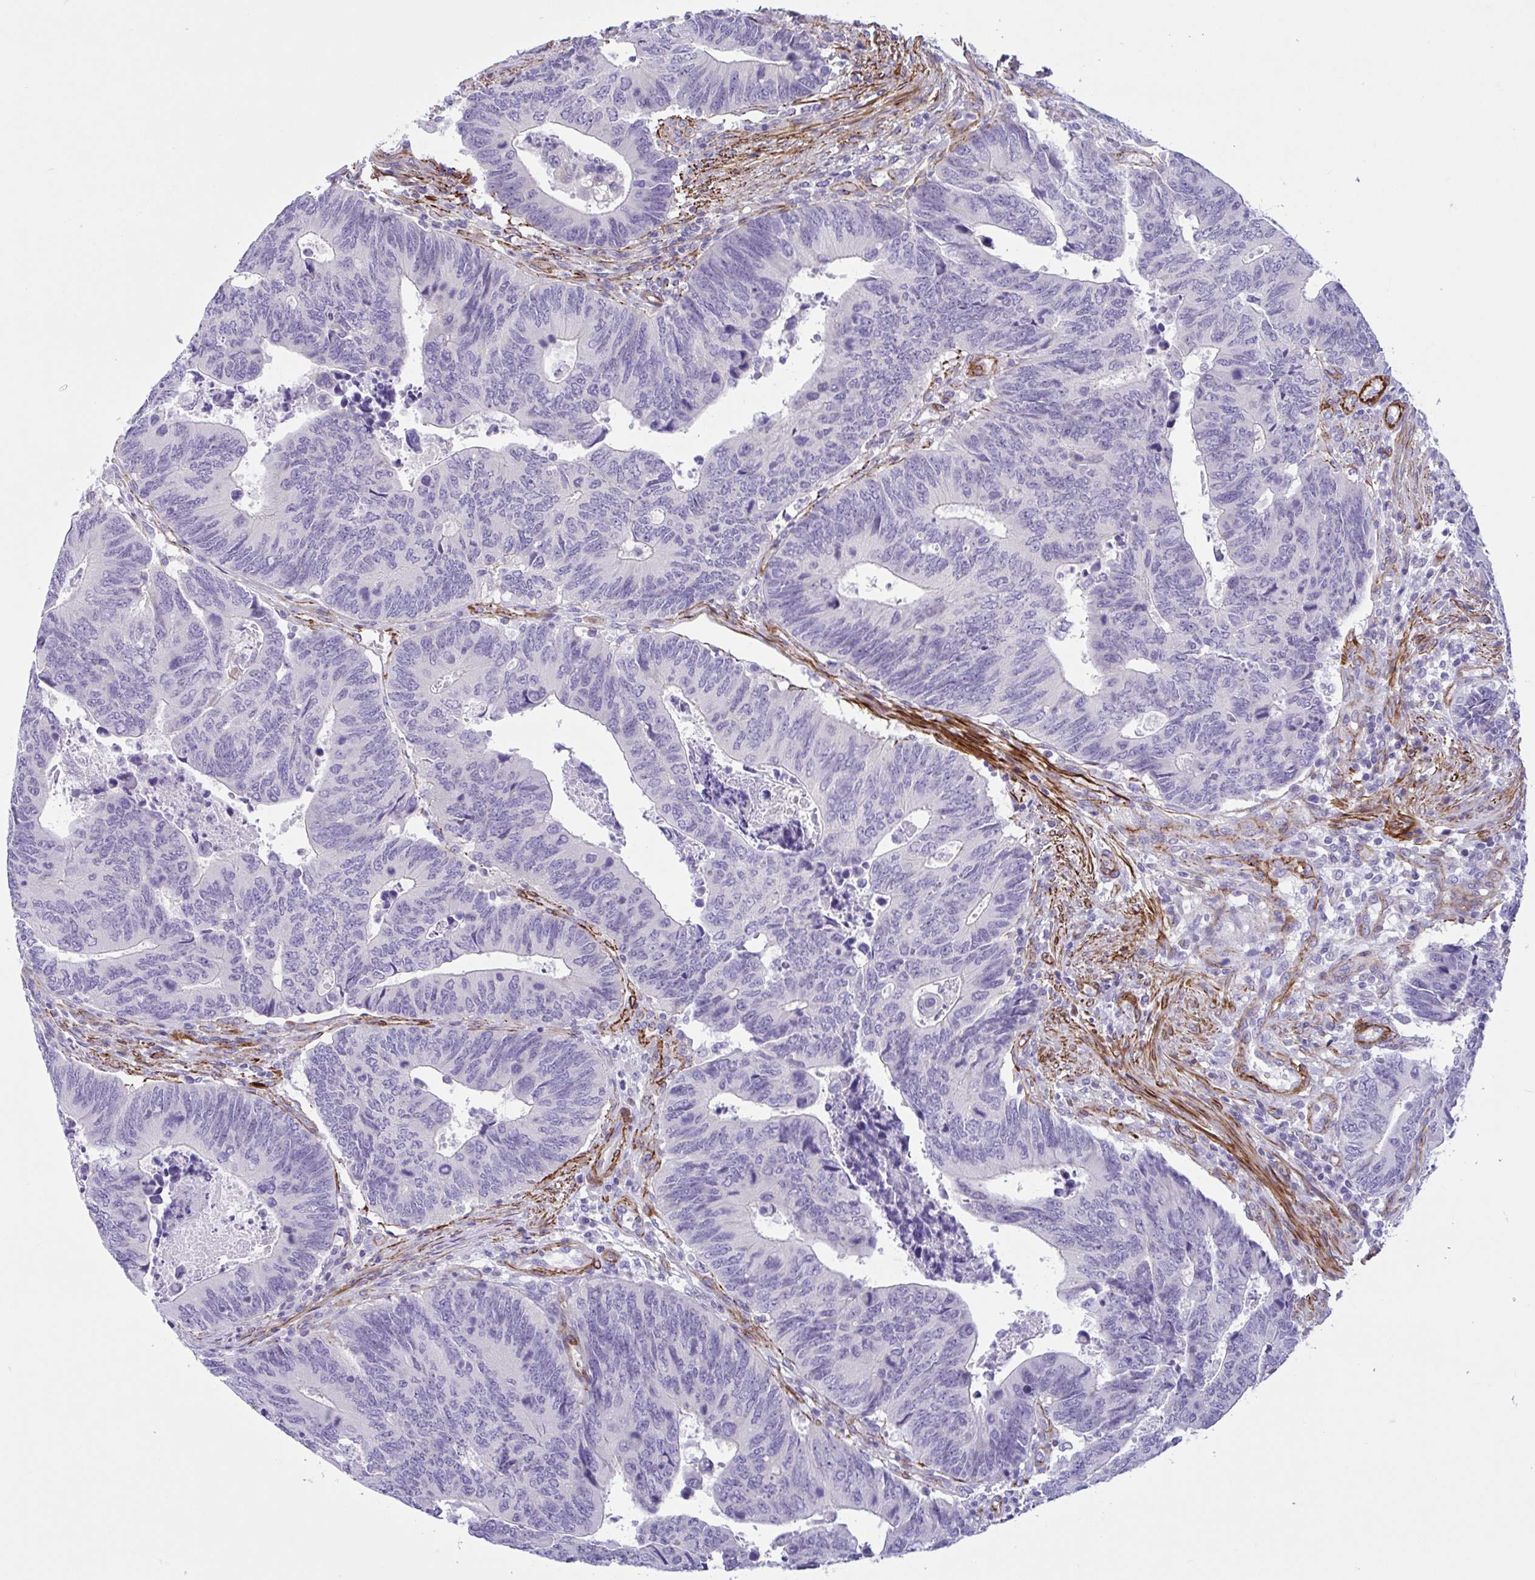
{"staining": {"intensity": "negative", "quantity": "none", "location": "none"}, "tissue": "colorectal cancer", "cell_type": "Tumor cells", "image_type": "cancer", "snomed": [{"axis": "morphology", "description": "Adenocarcinoma, NOS"}, {"axis": "topography", "description": "Colon"}], "caption": "Immunohistochemistry photomicrograph of adenocarcinoma (colorectal) stained for a protein (brown), which shows no positivity in tumor cells.", "gene": "AHCYL2", "patient": {"sex": "male", "age": 87}}